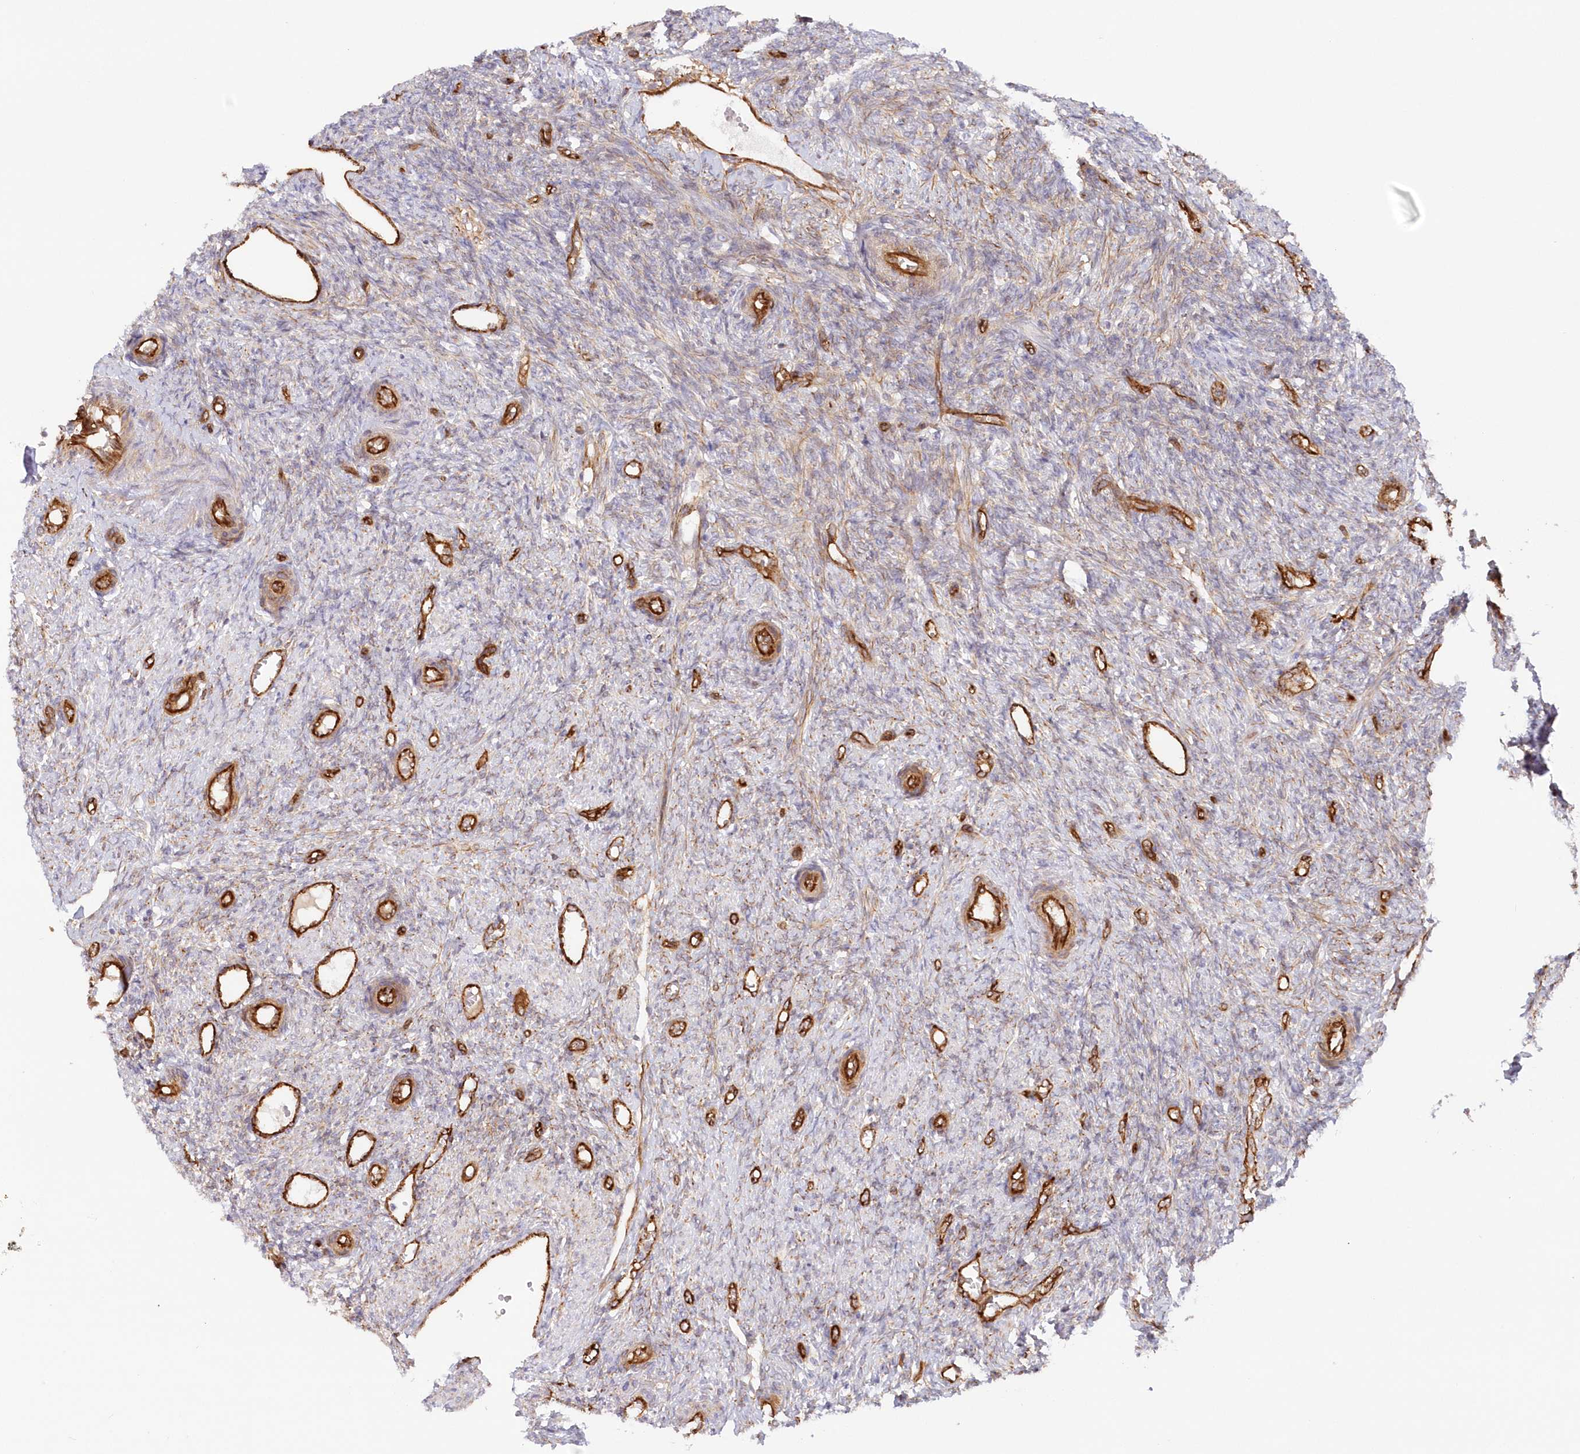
{"staining": {"intensity": "weak", "quantity": "<25%", "location": "cytoplasmic/membranous"}, "tissue": "ovary", "cell_type": "Ovarian stroma cells", "image_type": "normal", "snomed": [{"axis": "morphology", "description": "Normal tissue, NOS"}, {"axis": "topography", "description": "Ovary"}], "caption": "High magnification brightfield microscopy of benign ovary stained with DAB (brown) and counterstained with hematoxylin (blue): ovarian stroma cells show no significant positivity.", "gene": "AFAP1L2", "patient": {"sex": "female", "age": 41}}